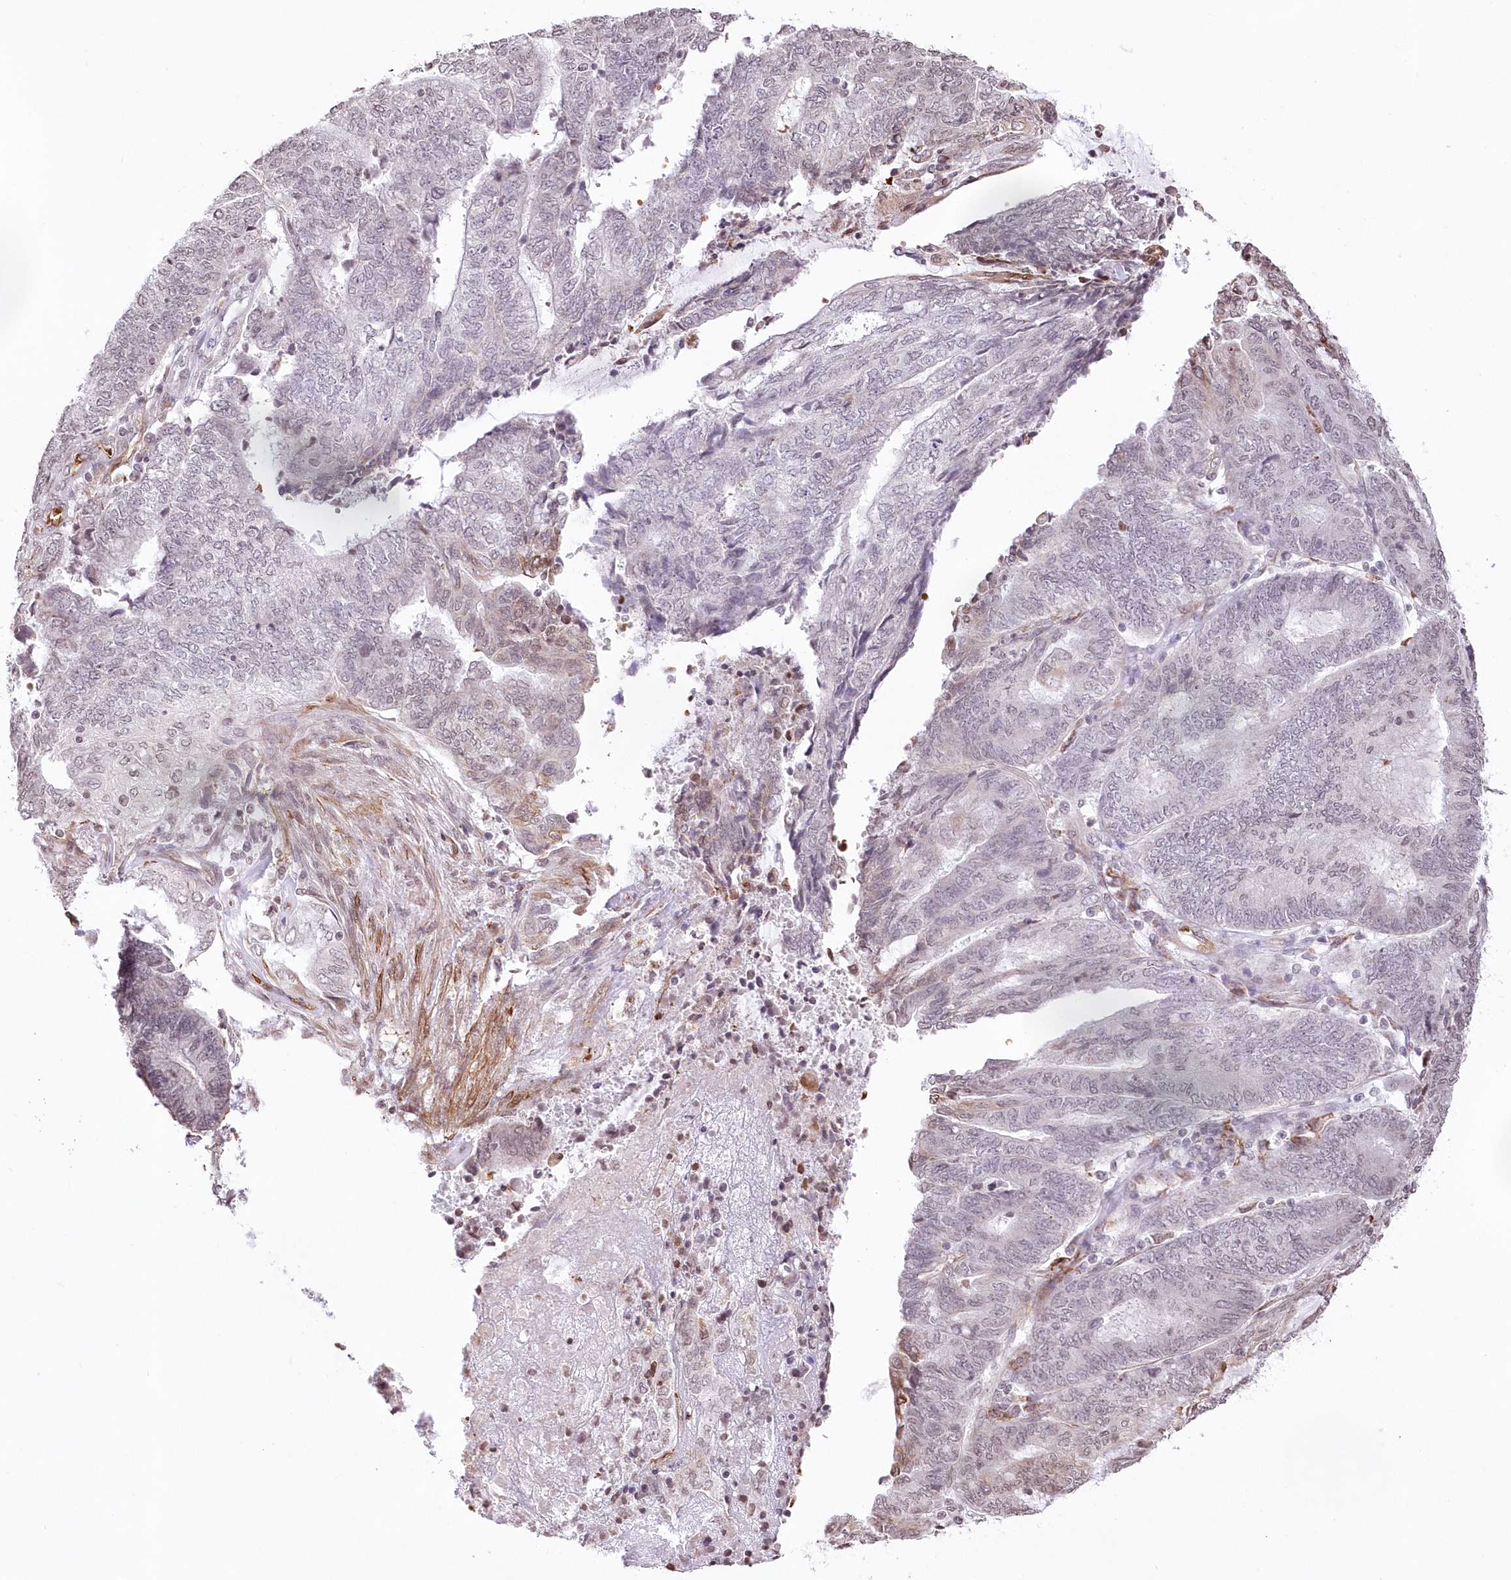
{"staining": {"intensity": "negative", "quantity": "none", "location": "none"}, "tissue": "endometrial cancer", "cell_type": "Tumor cells", "image_type": "cancer", "snomed": [{"axis": "morphology", "description": "Adenocarcinoma, NOS"}, {"axis": "topography", "description": "Uterus"}, {"axis": "topography", "description": "Endometrium"}], "caption": "This is an immunohistochemistry (IHC) micrograph of human adenocarcinoma (endometrial). There is no expression in tumor cells.", "gene": "RBM27", "patient": {"sex": "female", "age": 70}}